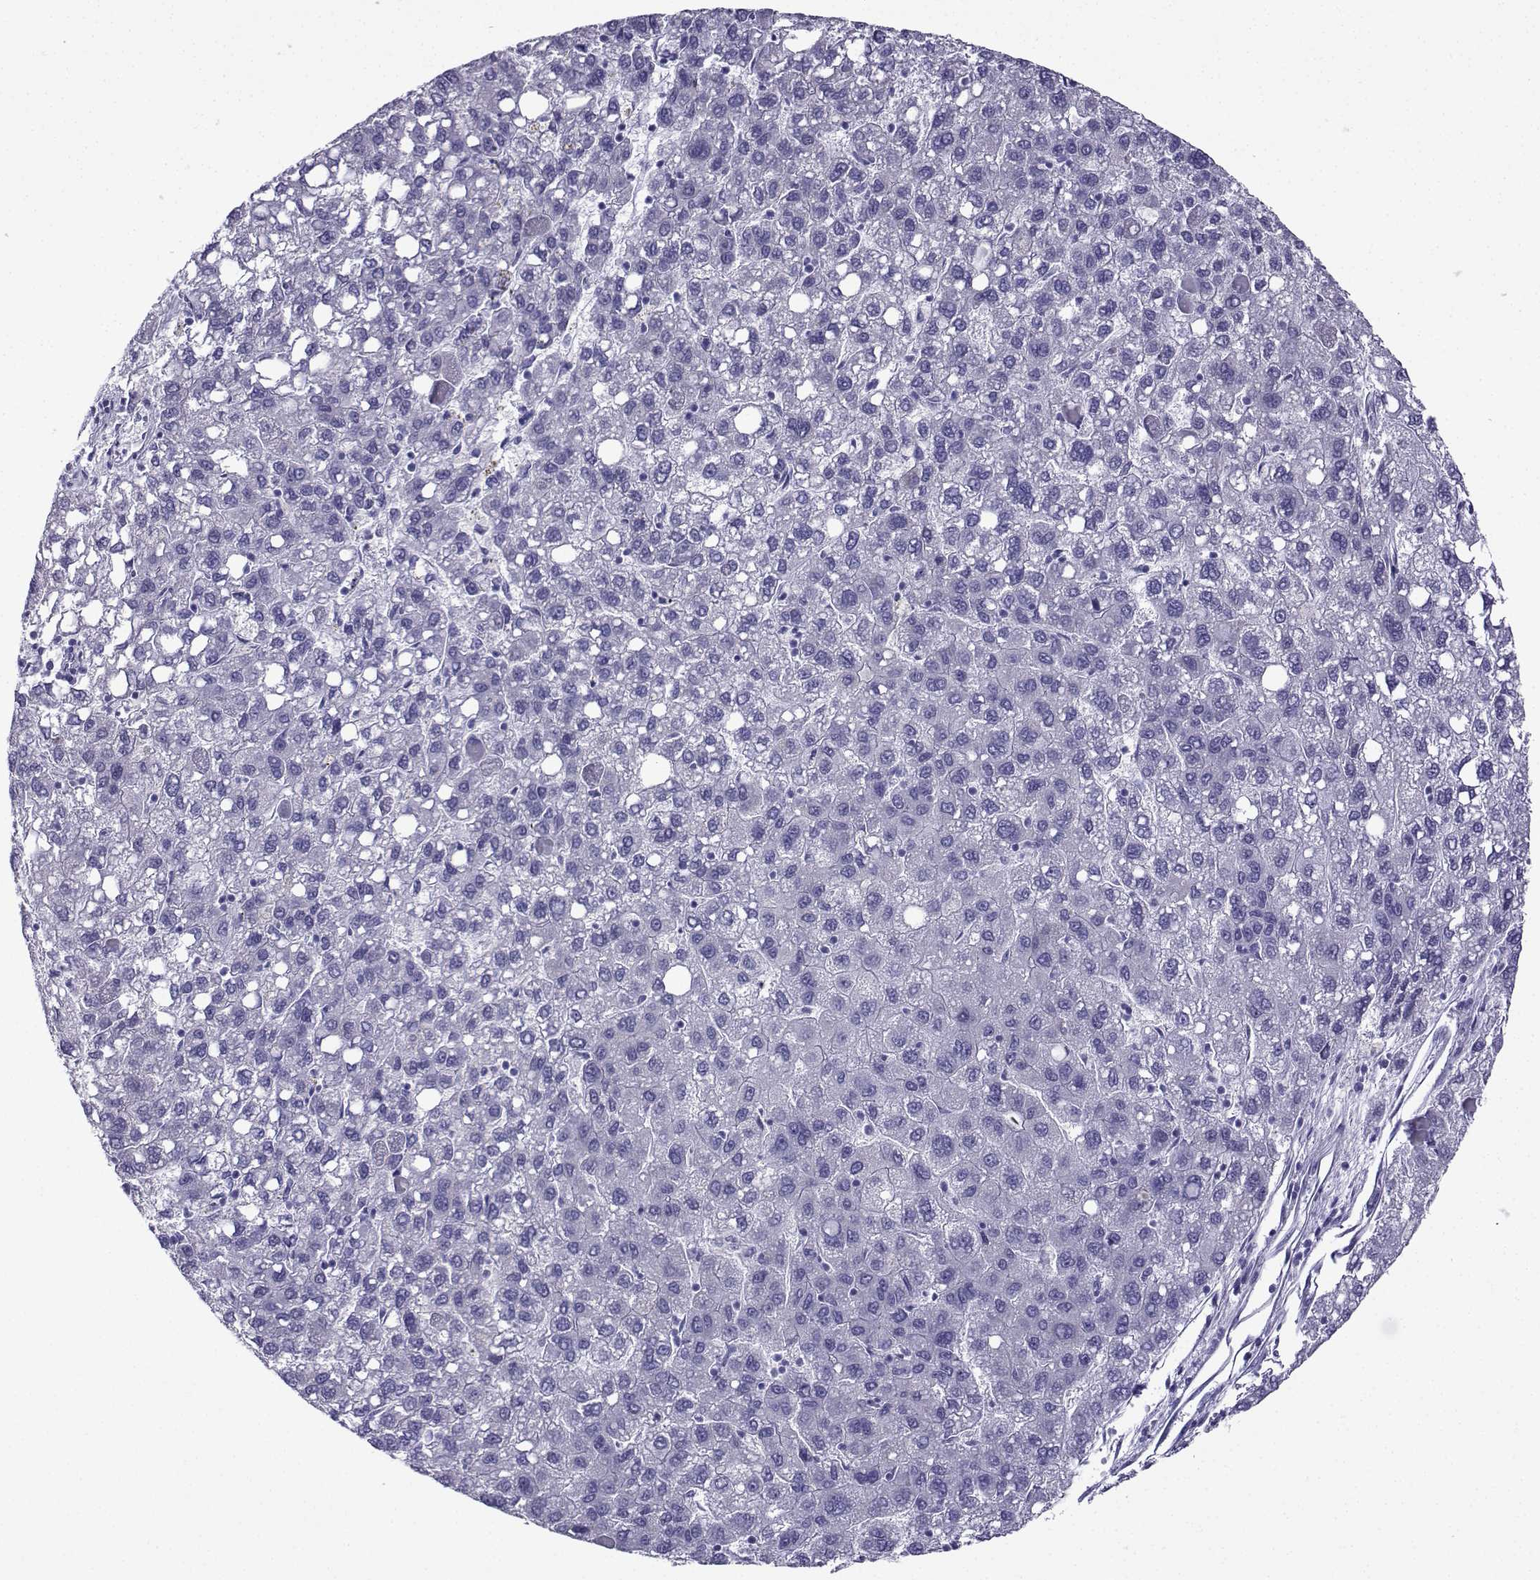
{"staining": {"intensity": "negative", "quantity": "none", "location": "none"}, "tissue": "liver cancer", "cell_type": "Tumor cells", "image_type": "cancer", "snomed": [{"axis": "morphology", "description": "Carcinoma, Hepatocellular, NOS"}, {"axis": "topography", "description": "Liver"}], "caption": "Tumor cells are negative for brown protein staining in liver hepatocellular carcinoma.", "gene": "CD109", "patient": {"sex": "female", "age": 82}}